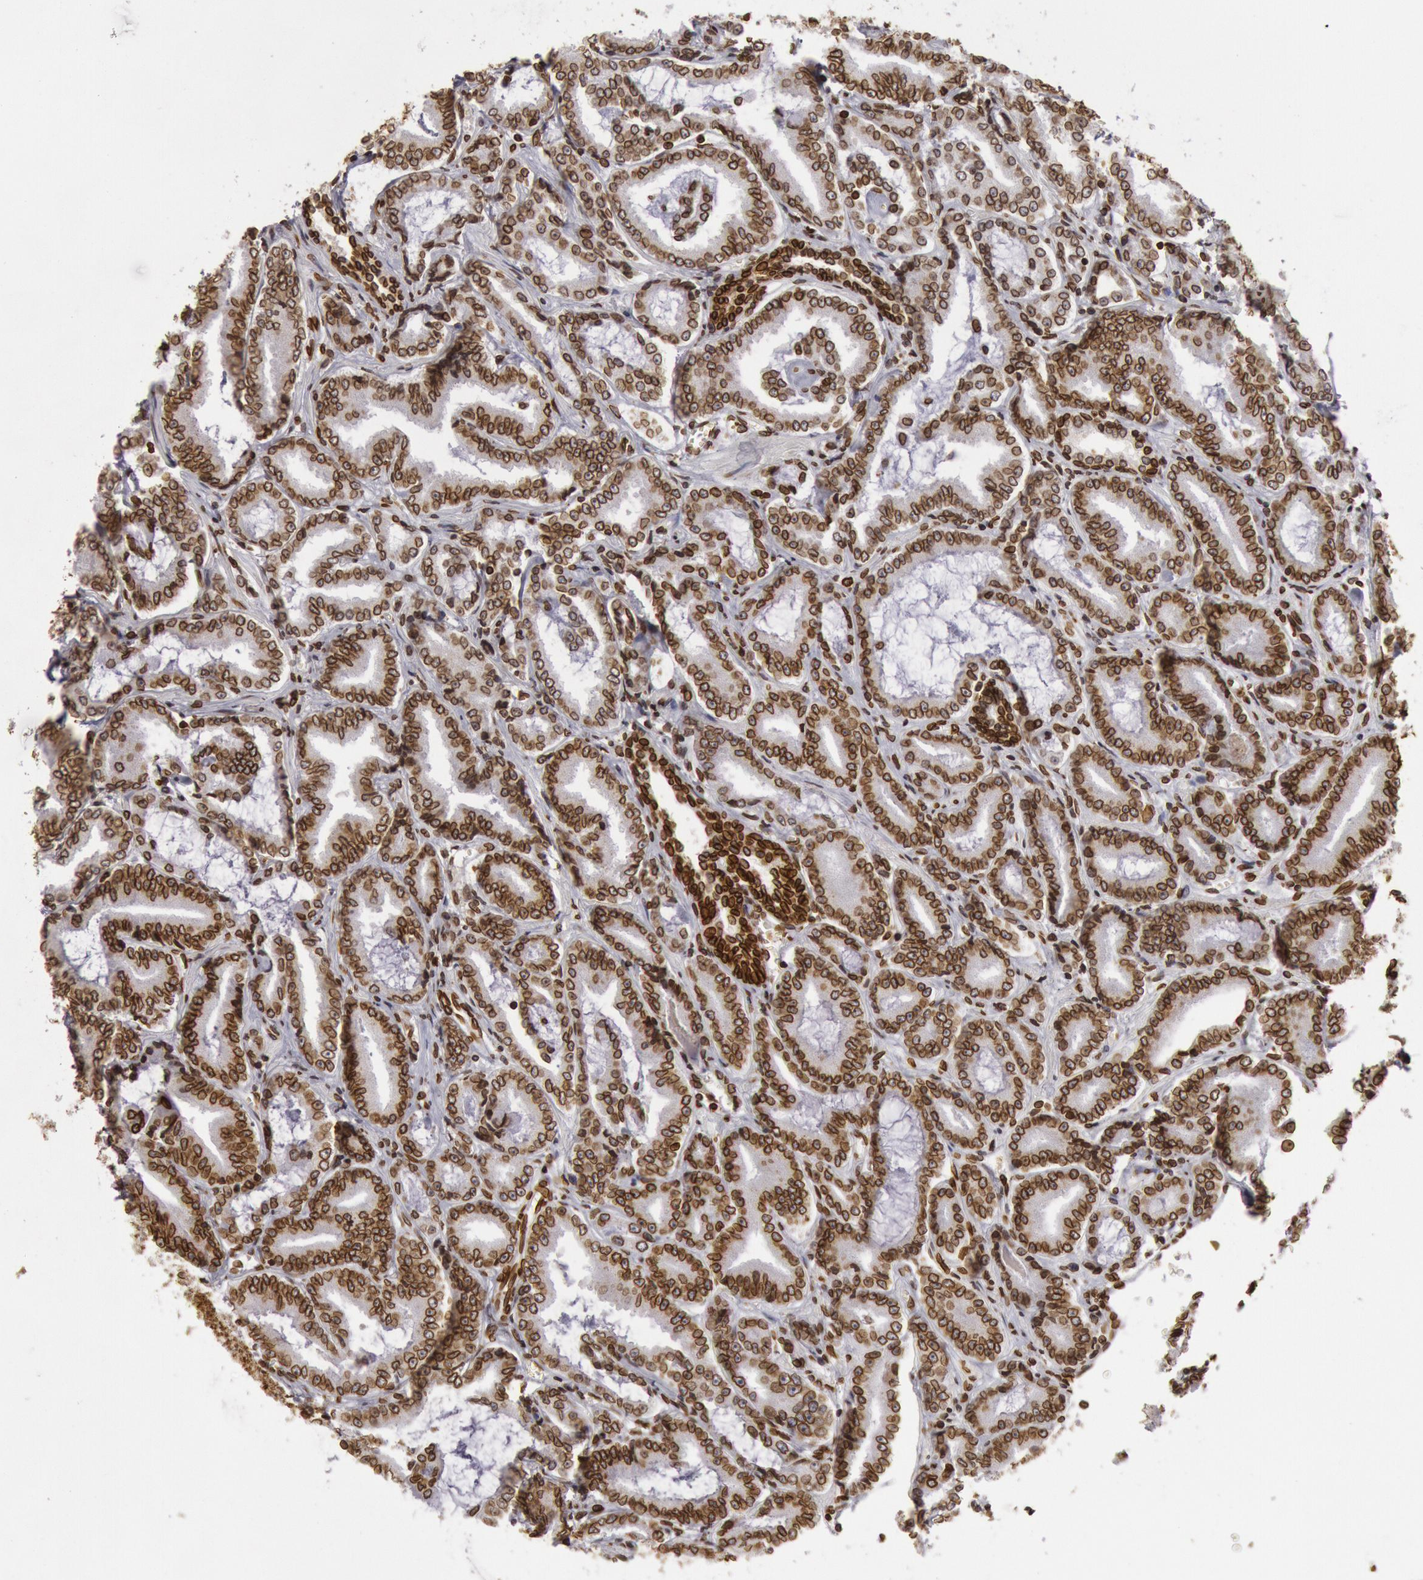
{"staining": {"intensity": "strong", "quantity": ">75%", "location": "nuclear"}, "tissue": "prostate cancer", "cell_type": "Tumor cells", "image_type": "cancer", "snomed": [{"axis": "morphology", "description": "Adenocarcinoma, Low grade"}, {"axis": "topography", "description": "Prostate"}], "caption": "Brown immunohistochemical staining in human prostate adenocarcinoma (low-grade) demonstrates strong nuclear staining in about >75% of tumor cells.", "gene": "SUN2", "patient": {"sex": "male", "age": 65}}